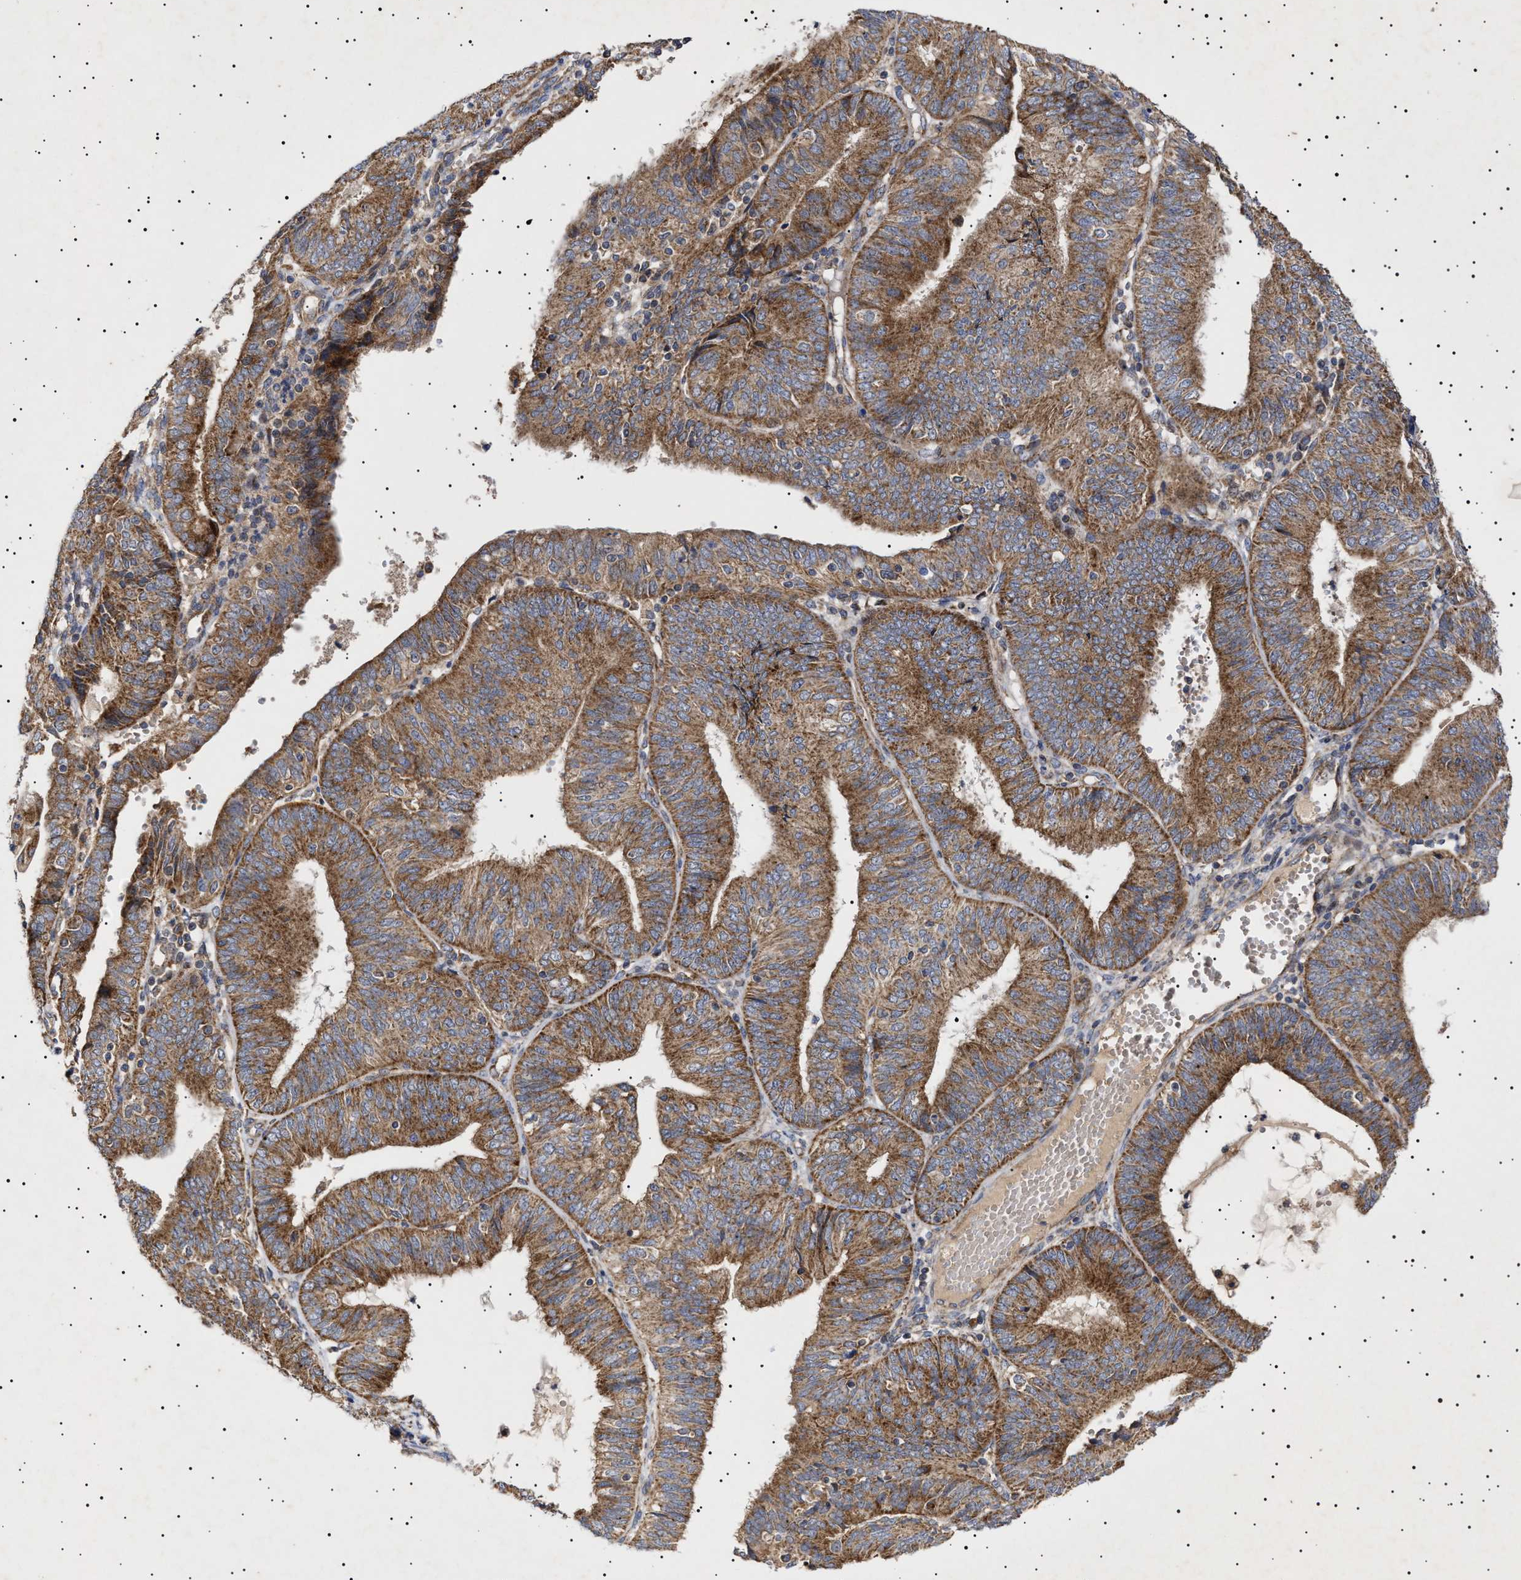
{"staining": {"intensity": "moderate", "quantity": ">75%", "location": "cytoplasmic/membranous"}, "tissue": "endometrial cancer", "cell_type": "Tumor cells", "image_type": "cancer", "snomed": [{"axis": "morphology", "description": "Adenocarcinoma, NOS"}, {"axis": "topography", "description": "Endometrium"}], "caption": "About >75% of tumor cells in endometrial cancer (adenocarcinoma) reveal moderate cytoplasmic/membranous protein positivity as visualized by brown immunohistochemical staining.", "gene": "MRPL10", "patient": {"sex": "female", "age": 58}}